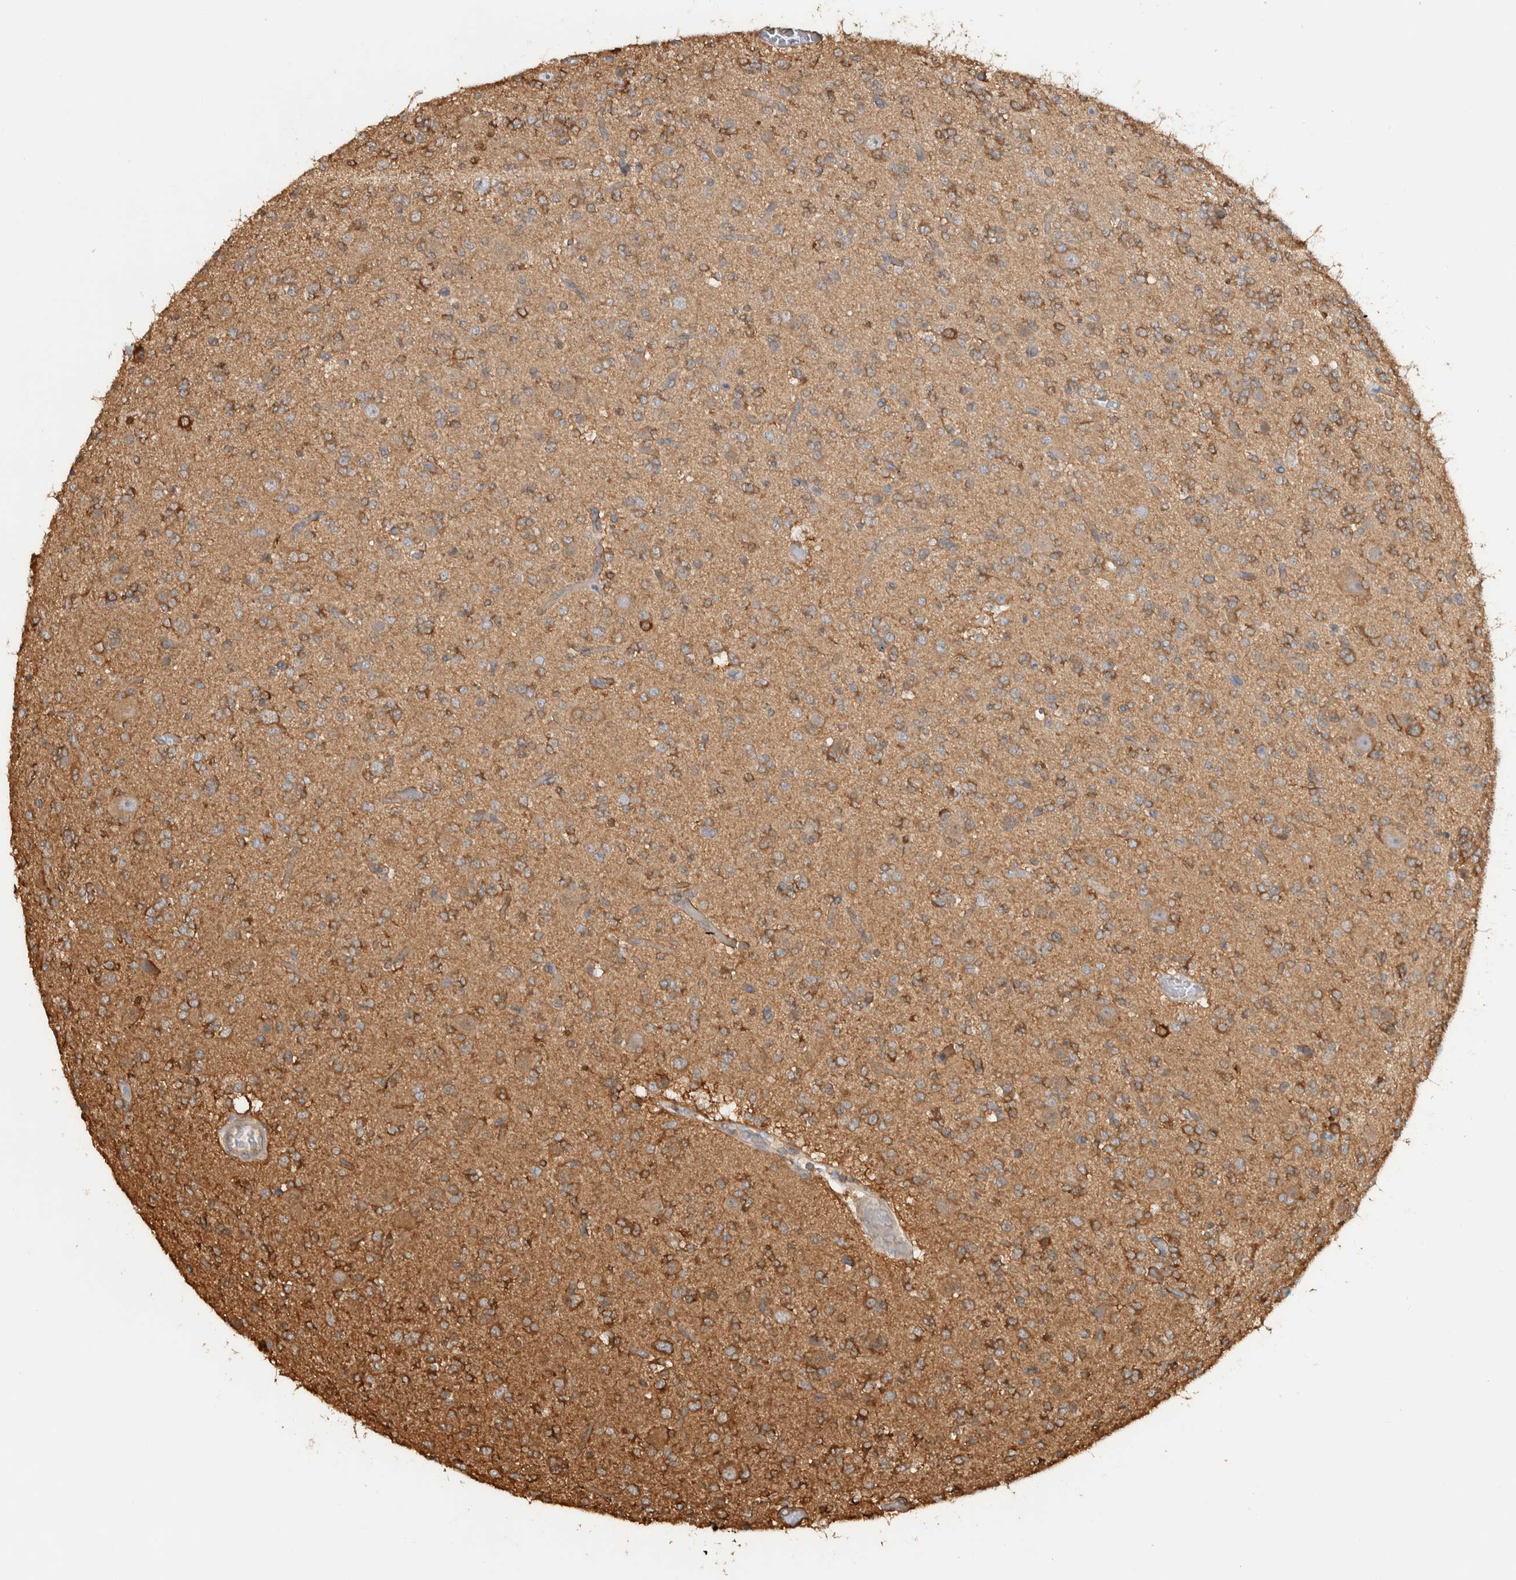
{"staining": {"intensity": "moderate", "quantity": ">75%", "location": "cytoplasmic/membranous"}, "tissue": "glioma", "cell_type": "Tumor cells", "image_type": "cancer", "snomed": [{"axis": "morphology", "description": "Glioma, malignant, Low grade"}, {"axis": "topography", "description": "Brain"}], "caption": "IHC staining of low-grade glioma (malignant), which exhibits medium levels of moderate cytoplasmic/membranous staining in about >75% of tumor cells indicating moderate cytoplasmic/membranous protein positivity. The staining was performed using DAB (brown) for protein detection and nuclei were counterstained in hematoxylin (blue).", "gene": "CNTROB", "patient": {"sex": "male", "age": 38}}